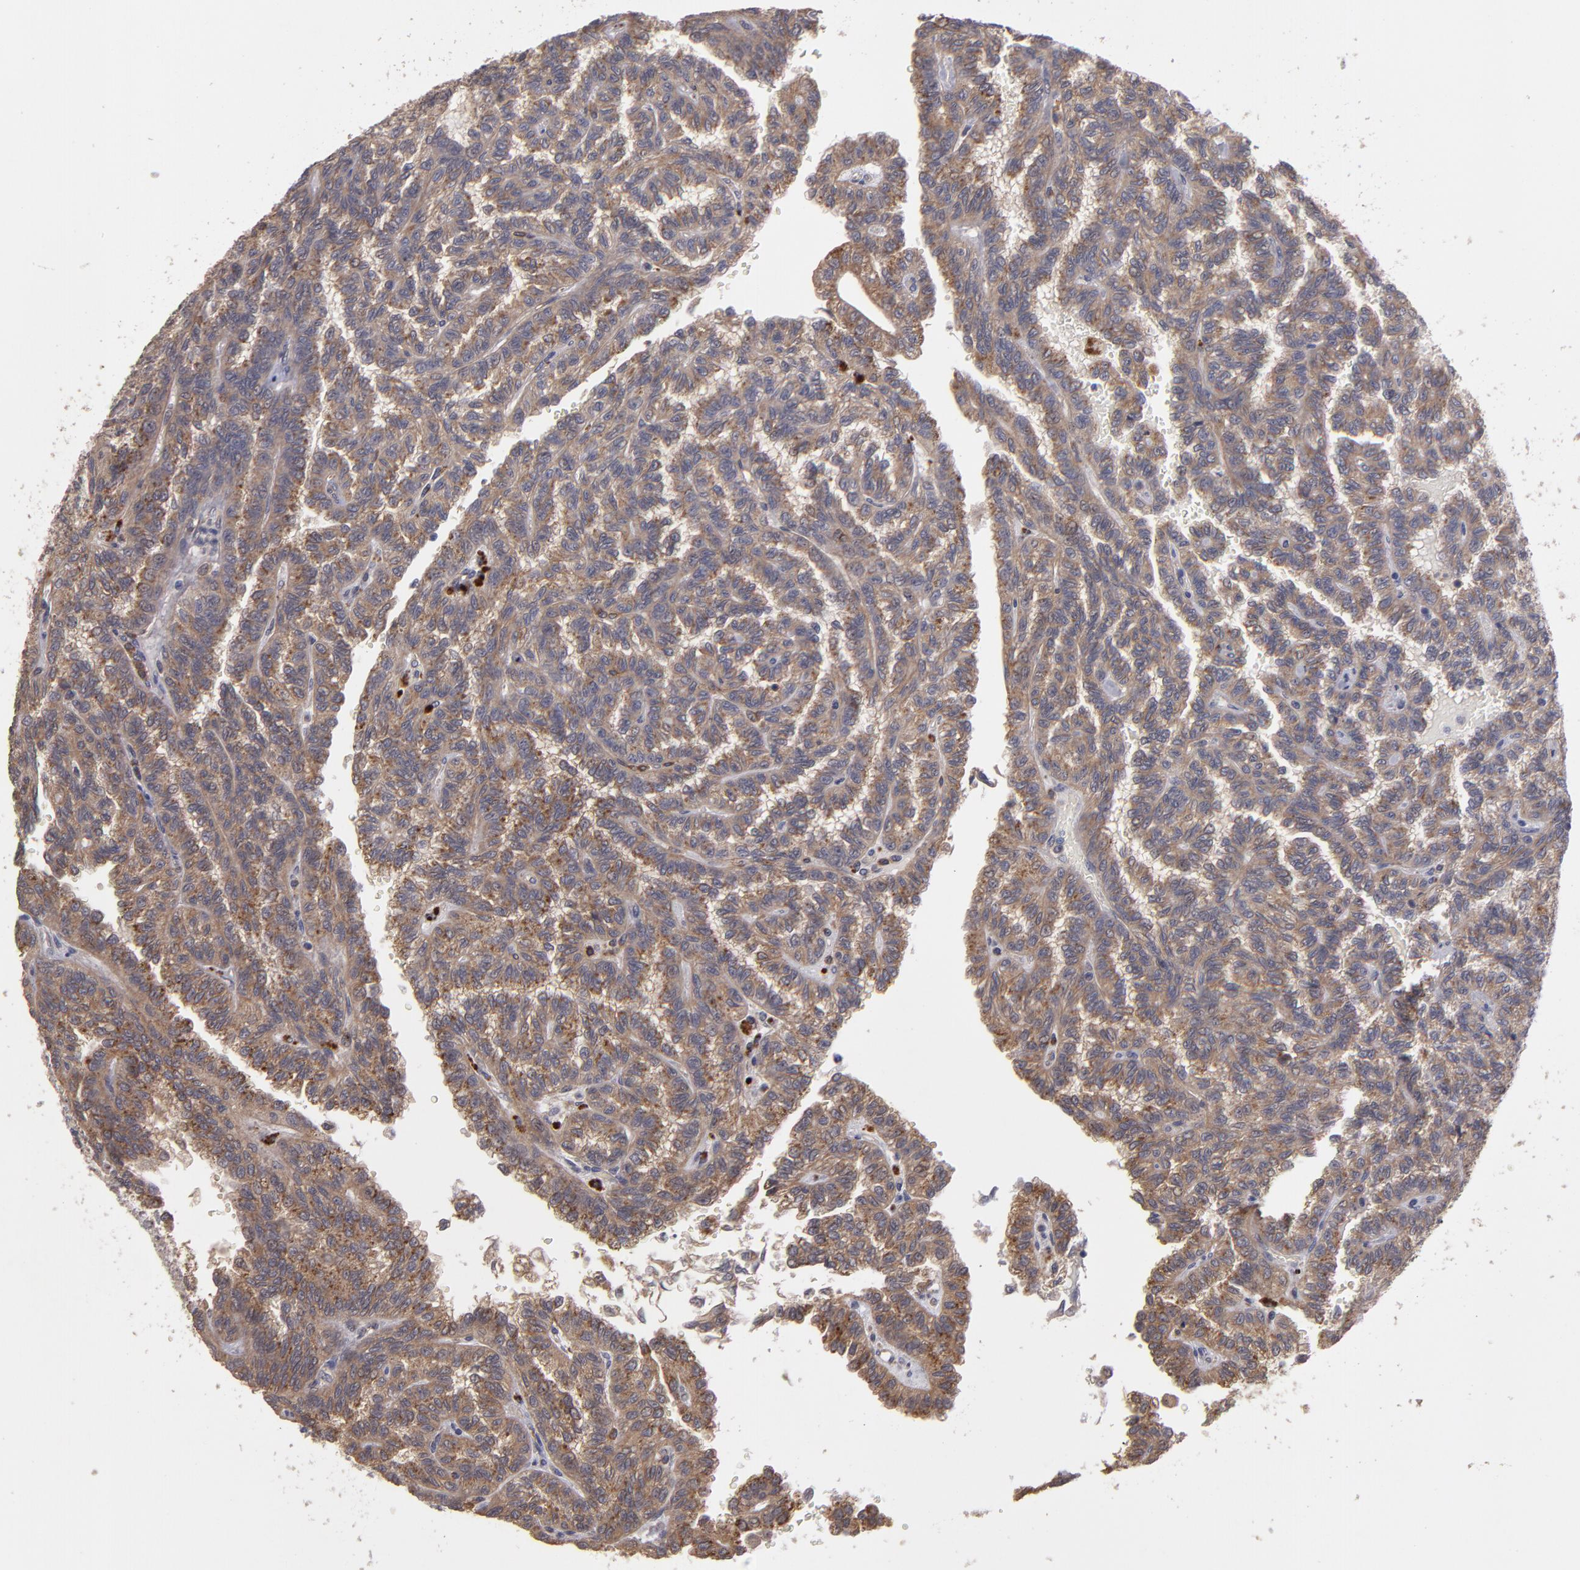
{"staining": {"intensity": "moderate", "quantity": ">75%", "location": "cytoplasmic/membranous"}, "tissue": "renal cancer", "cell_type": "Tumor cells", "image_type": "cancer", "snomed": [{"axis": "morphology", "description": "Inflammation, NOS"}, {"axis": "morphology", "description": "Adenocarcinoma, NOS"}, {"axis": "topography", "description": "Kidney"}], "caption": "High-power microscopy captured an IHC photomicrograph of adenocarcinoma (renal), revealing moderate cytoplasmic/membranous positivity in approximately >75% of tumor cells. The staining was performed using DAB to visualize the protein expression in brown, while the nuclei were stained in blue with hematoxylin (Magnification: 20x).", "gene": "CTSO", "patient": {"sex": "male", "age": 68}}